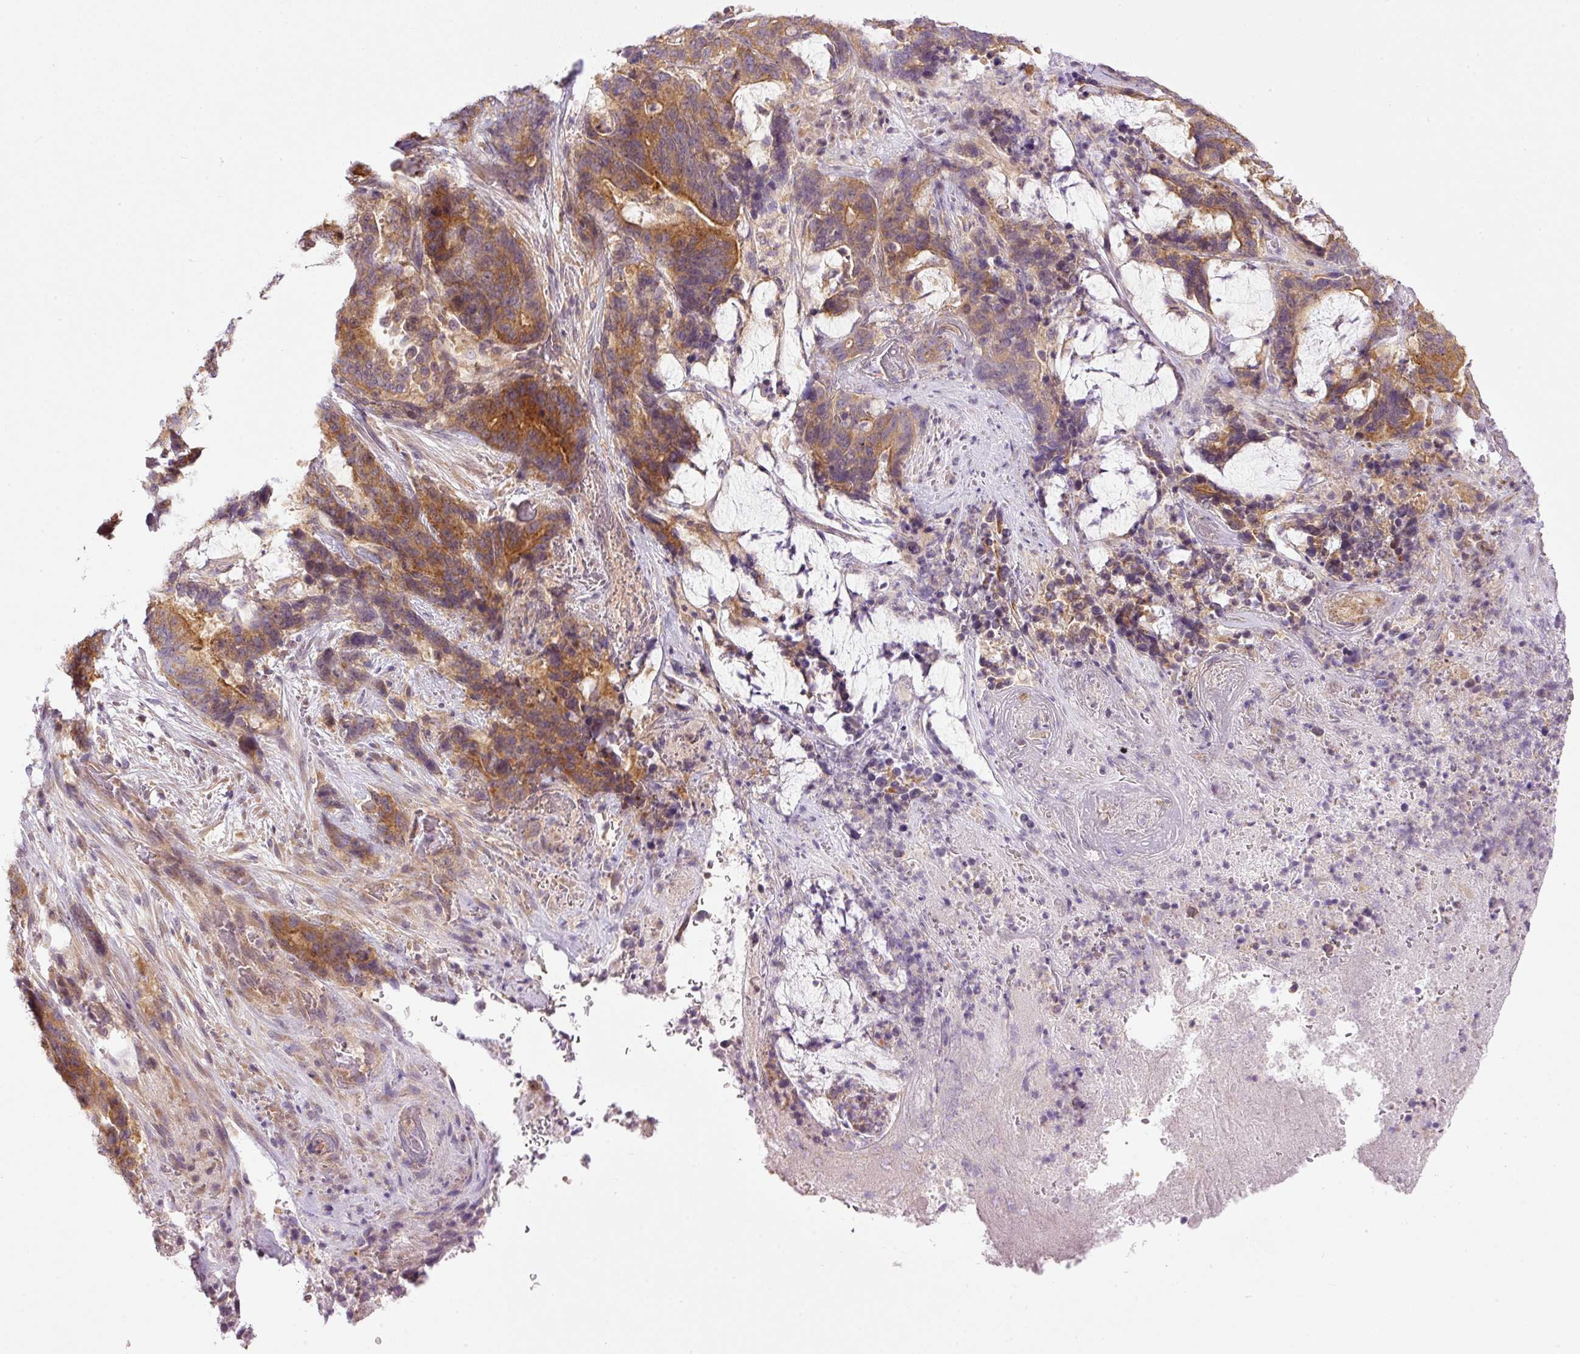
{"staining": {"intensity": "moderate", "quantity": ">75%", "location": "cytoplasmic/membranous"}, "tissue": "stomach cancer", "cell_type": "Tumor cells", "image_type": "cancer", "snomed": [{"axis": "morphology", "description": "Normal tissue, NOS"}, {"axis": "morphology", "description": "Adenocarcinoma, NOS"}, {"axis": "topography", "description": "Stomach"}], "caption": "Immunohistochemical staining of stomach cancer shows medium levels of moderate cytoplasmic/membranous staining in about >75% of tumor cells. (DAB (3,3'-diaminobenzidine) IHC with brightfield microscopy, high magnification).", "gene": "MZT2B", "patient": {"sex": "female", "age": 64}}